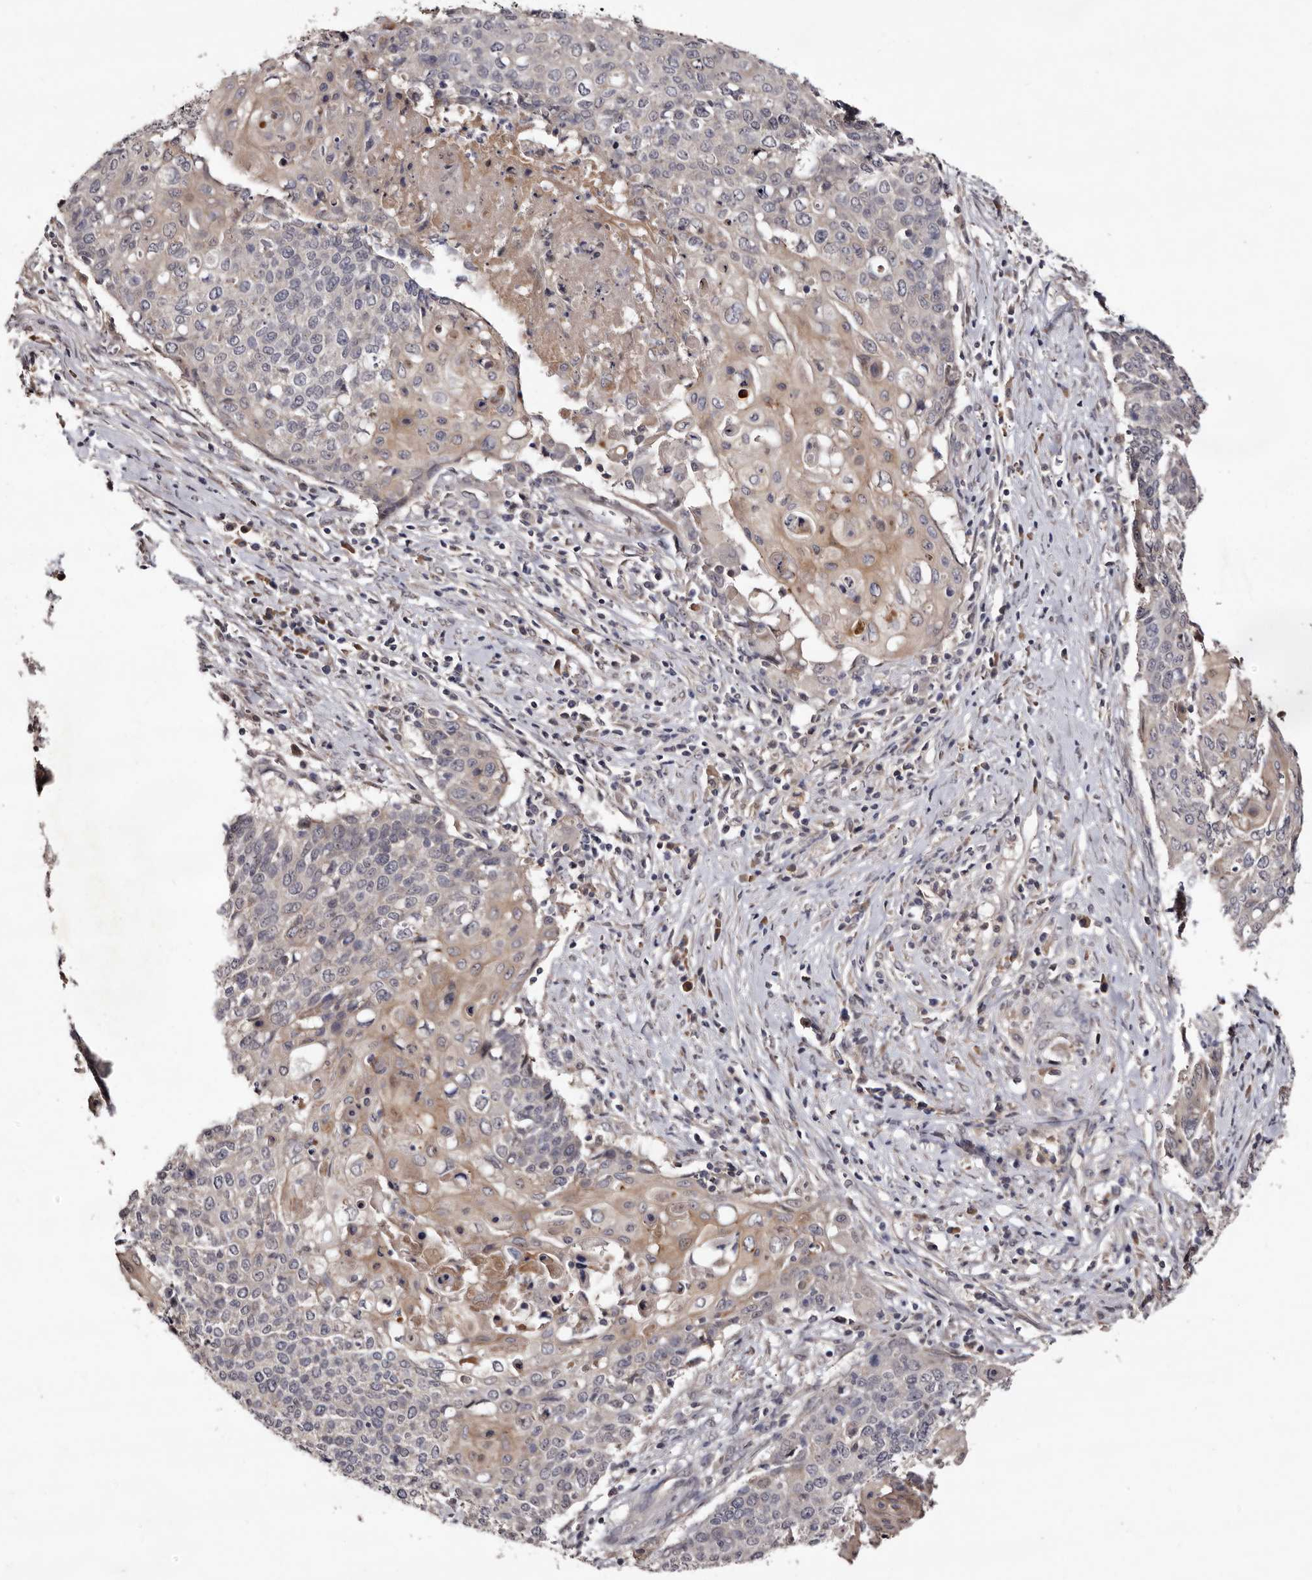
{"staining": {"intensity": "weak", "quantity": "<25%", "location": "cytoplasmic/membranous"}, "tissue": "cervical cancer", "cell_type": "Tumor cells", "image_type": "cancer", "snomed": [{"axis": "morphology", "description": "Squamous cell carcinoma, NOS"}, {"axis": "topography", "description": "Cervix"}], "caption": "IHC histopathology image of cervical cancer stained for a protein (brown), which shows no expression in tumor cells.", "gene": "LANCL2", "patient": {"sex": "female", "age": 39}}